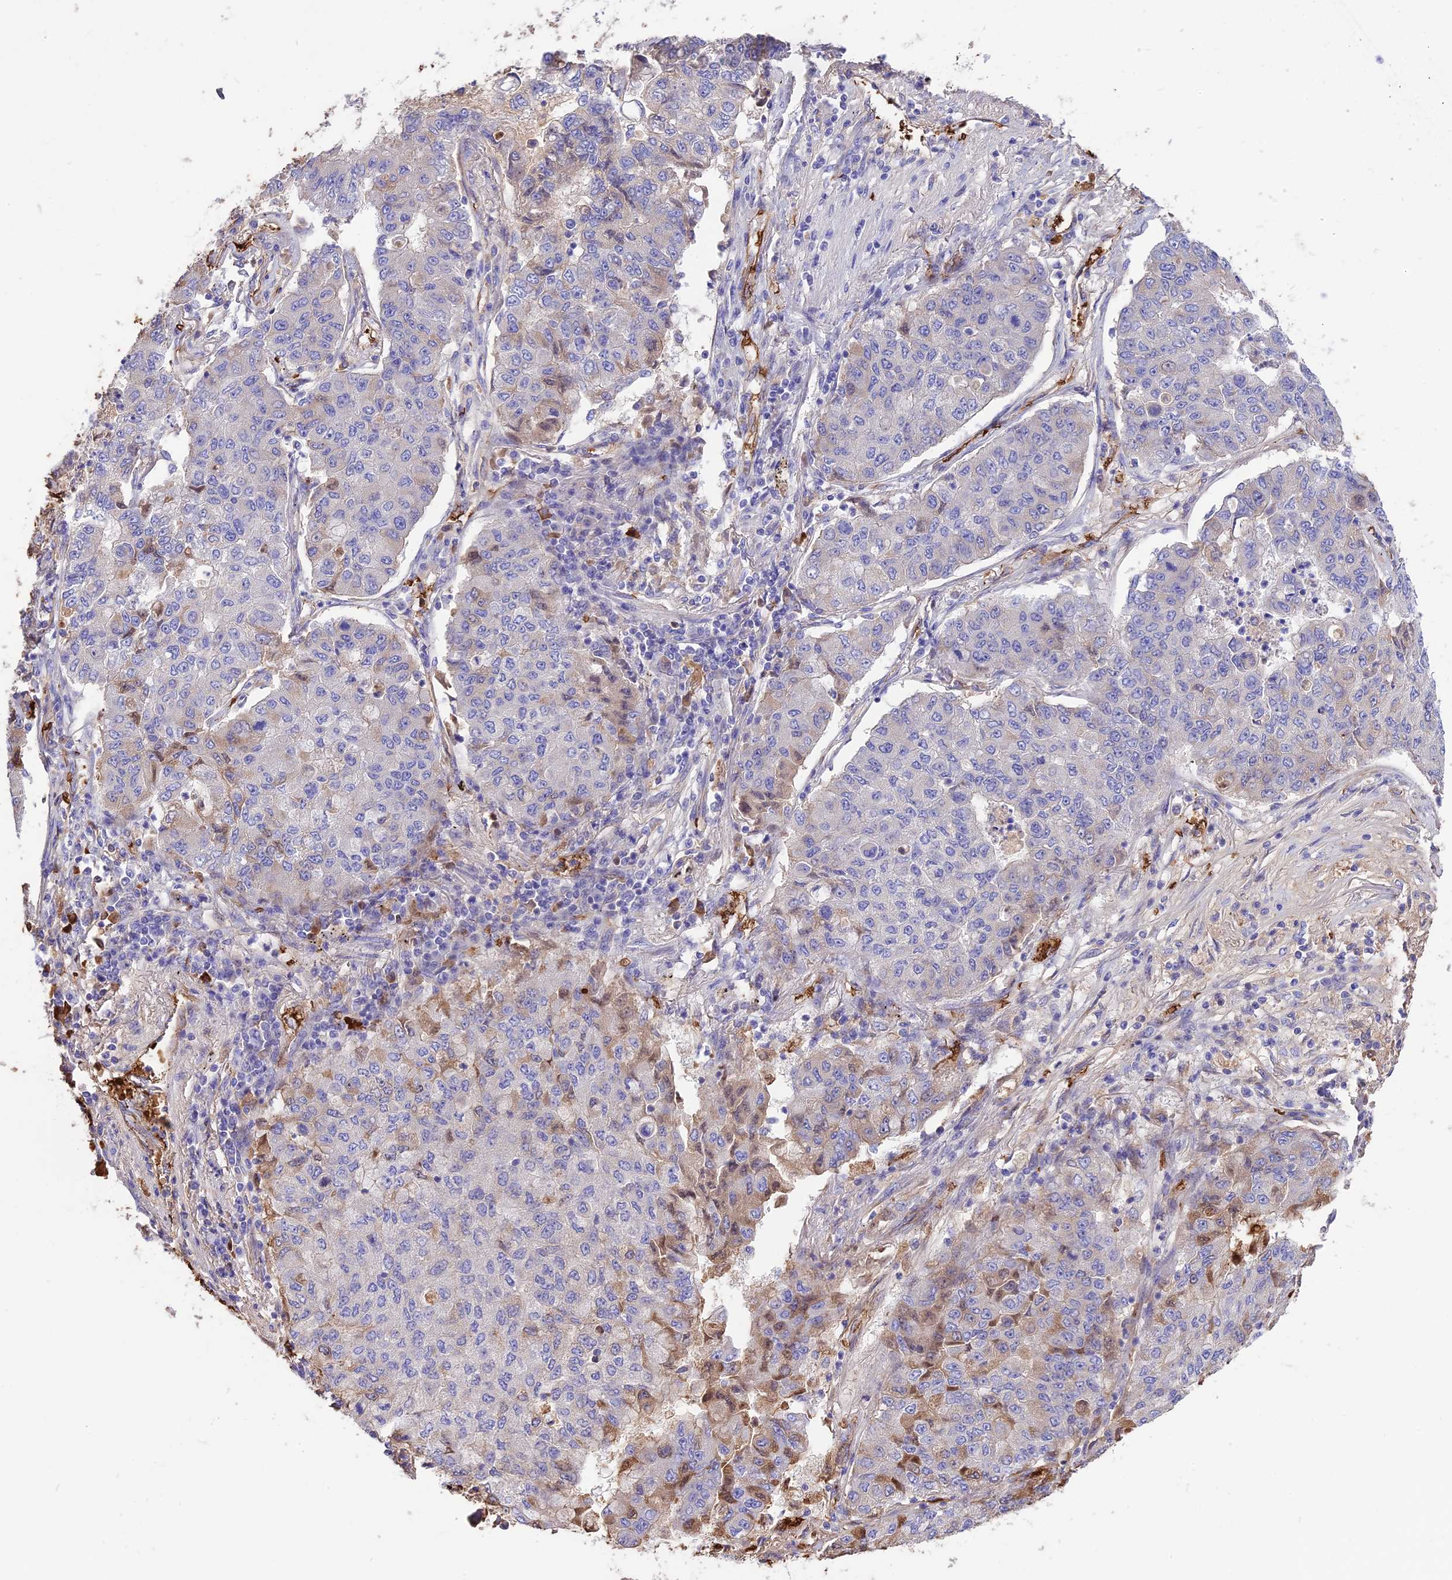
{"staining": {"intensity": "weak", "quantity": "<25%", "location": "cytoplasmic/membranous"}, "tissue": "lung cancer", "cell_type": "Tumor cells", "image_type": "cancer", "snomed": [{"axis": "morphology", "description": "Squamous cell carcinoma, NOS"}, {"axis": "topography", "description": "Lung"}], "caption": "DAB immunohistochemical staining of squamous cell carcinoma (lung) reveals no significant expression in tumor cells.", "gene": "TTC4", "patient": {"sex": "male", "age": 74}}